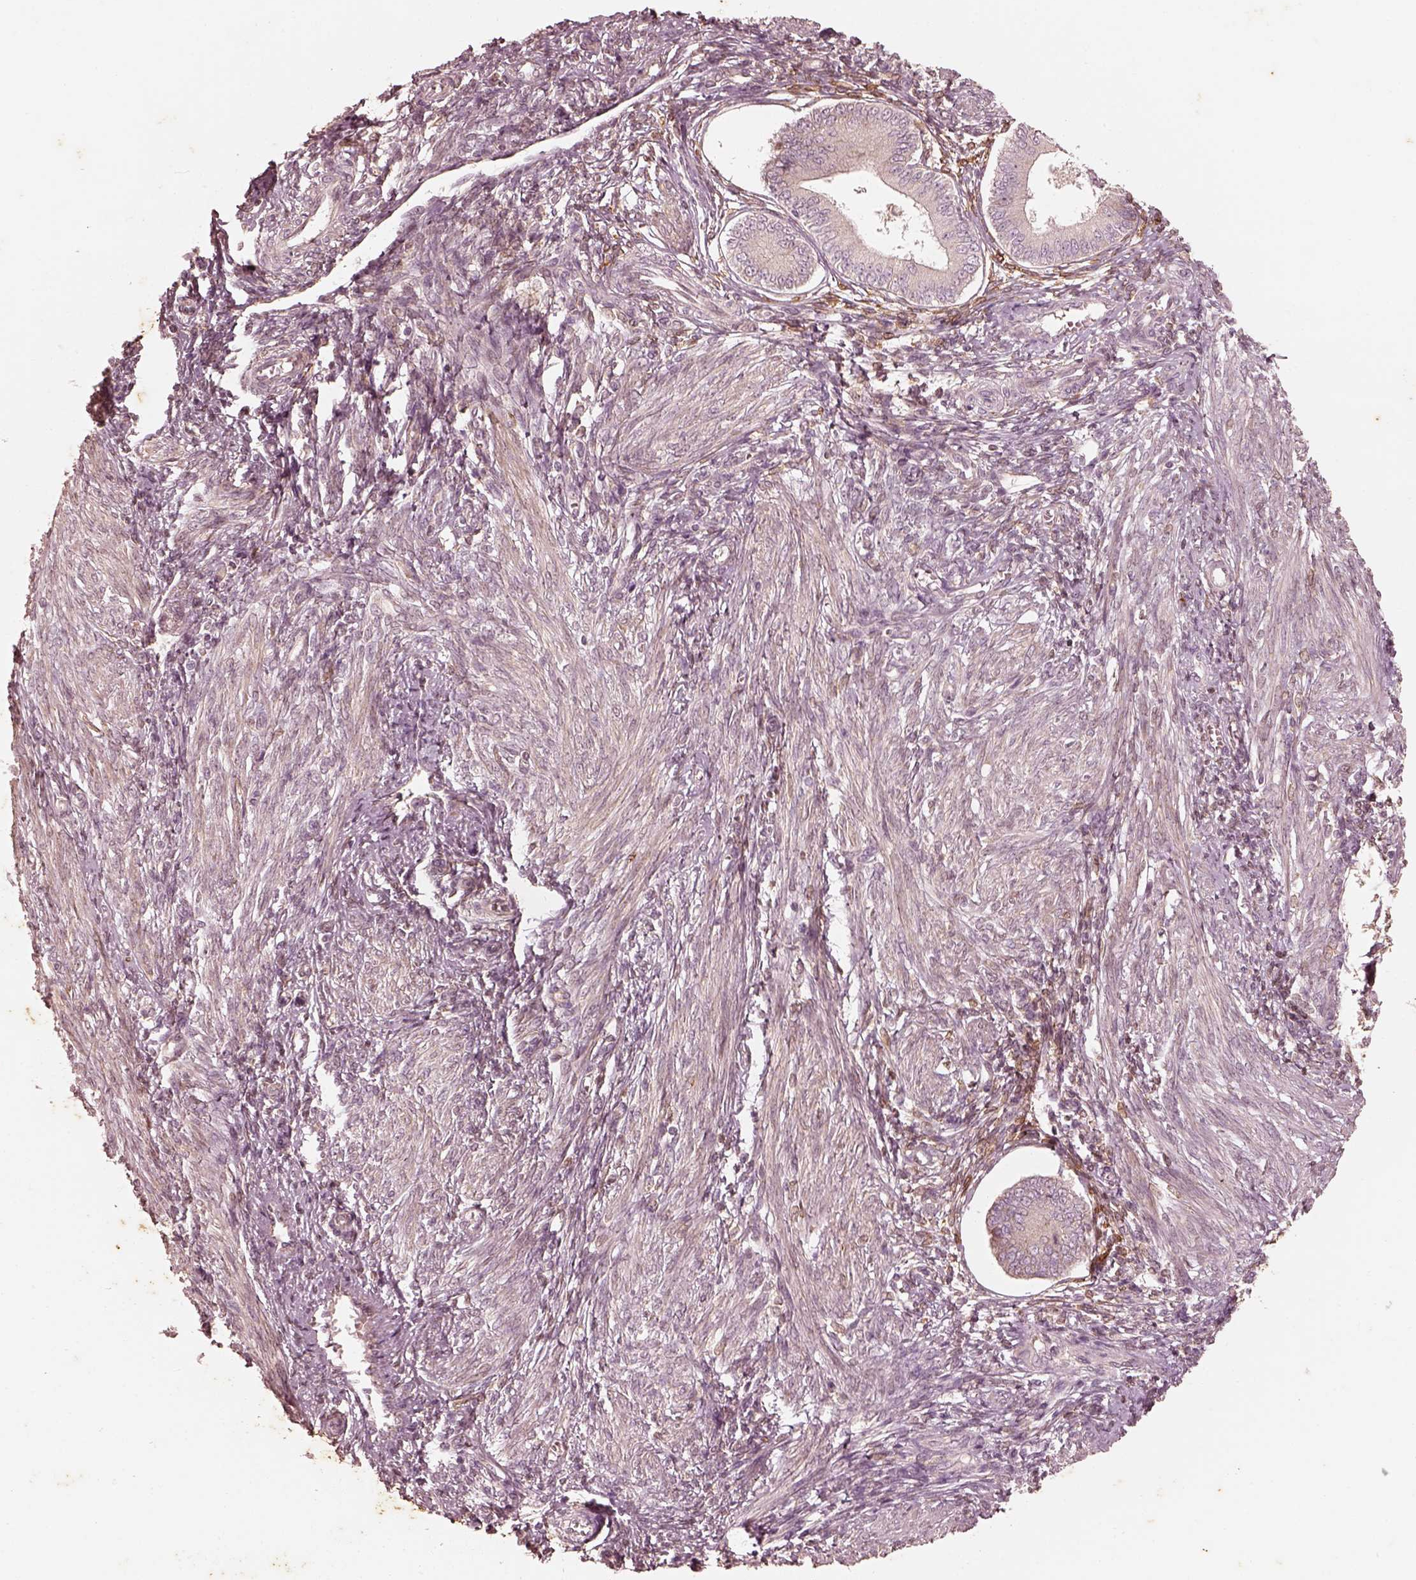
{"staining": {"intensity": "moderate", "quantity": ">75%", "location": "cytoplasmic/membranous"}, "tissue": "endometrium", "cell_type": "Cells in endometrial stroma", "image_type": "normal", "snomed": [{"axis": "morphology", "description": "Normal tissue, NOS"}, {"axis": "topography", "description": "Endometrium"}], "caption": "High-magnification brightfield microscopy of normal endometrium stained with DAB (brown) and counterstained with hematoxylin (blue). cells in endometrial stroma exhibit moderate cytoplasmic/membranous expression is present in approximately>75% of cells. The protein of interest is shown in brown color, while the nuclei are stained blue.", "gene": "WLS", "patient": {"sex": "female", "age": 42}}